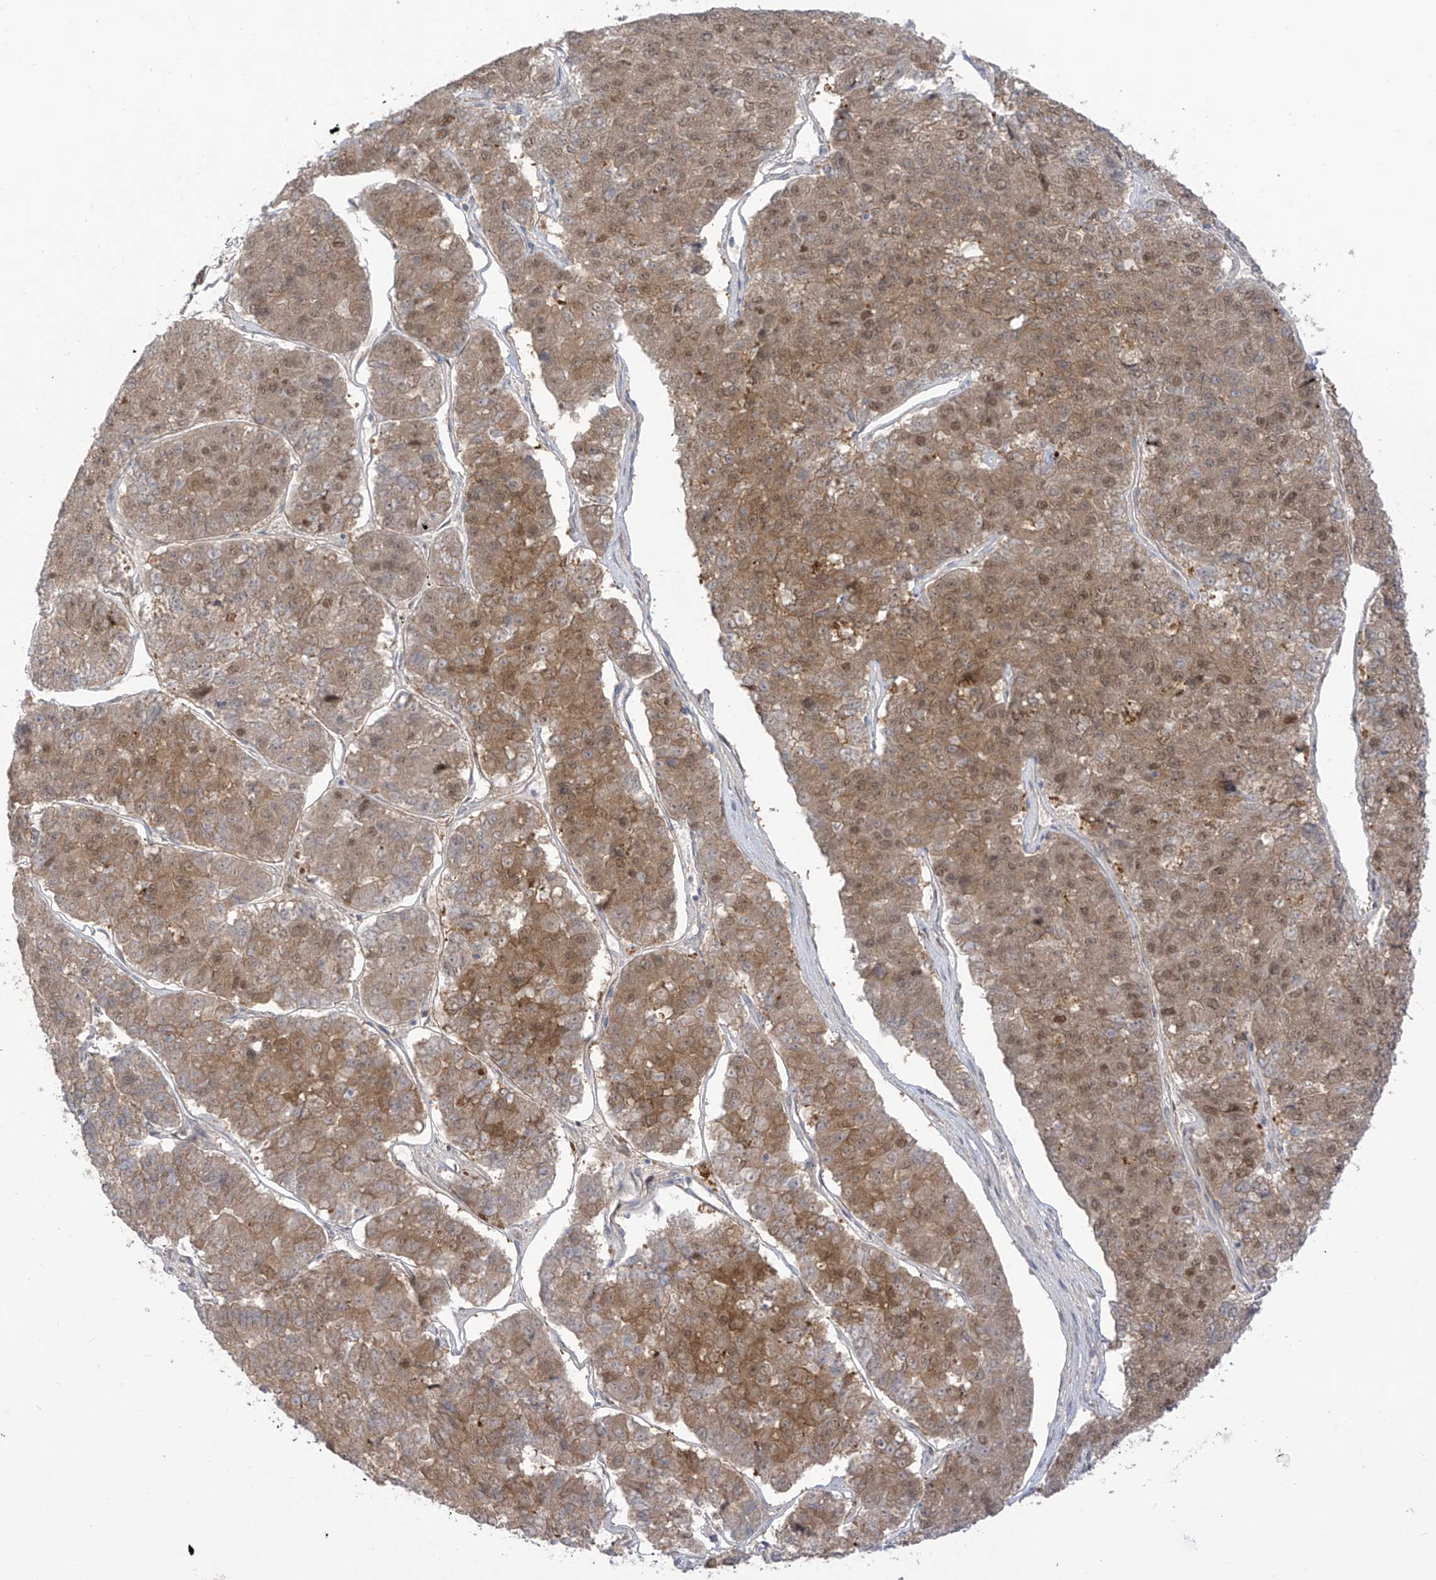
{"staining": {"intensity": "moderate", "quantity": ">75%", "location": "cytoplasmic/membranous,nuclear"}, "tissue": "pancreatic cancer", "cell_type": "Tumor cells", "image_type": "cancer", "snomed": [{"axis": "morphology", "description": "Adenocarcinoma, NOS"}, {"axis": "topography", "description": "Pancreas"}], "caption": "IHC image of adenocarcinoma (pancreatic) stained for a protein (brown), which shows medium levels of moderate cytoplasmic/membranous and nuclear staining in about >75% of tumor cells.", "gene": "EIPR1", "patient": {"sex": "male", "age": 50}}